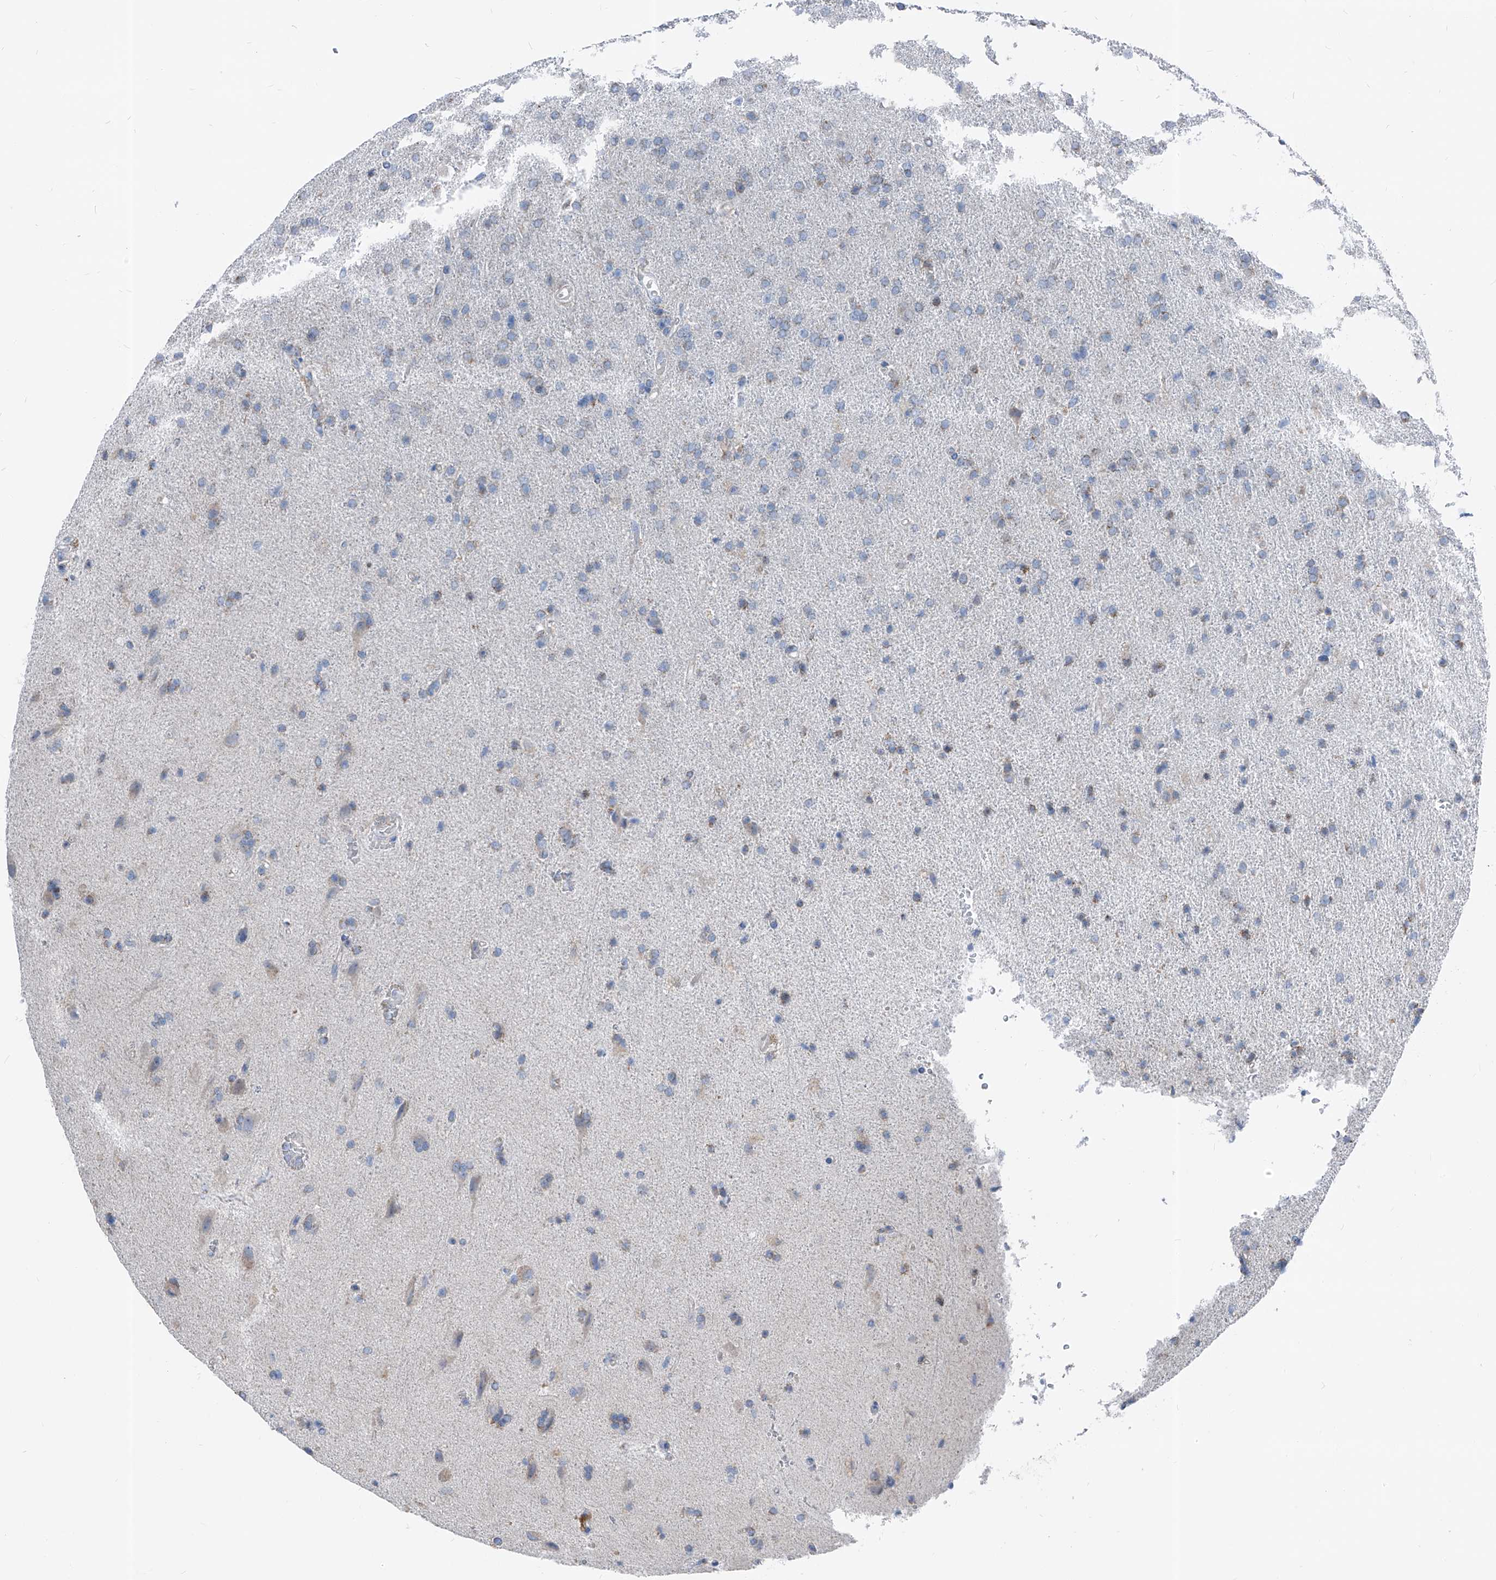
{"staining": {"intensity": "weak", "quantity": "<25%", "location": "cytoplasmic/membranous"}, "tissue": "glioma", "cell_type": "Tumor cells", "image_type": "cancer", "snomed": [{"axis": "morphology", "description": "Glioma, malignant, High grade"}, {"axis": "topography", "description": "Brain"}], "caption": "The immunohistochemistry (IHC) micrograph has no significant positivity in tumor cells of malignant glioma (high-grade) tissue.", "gene": "AGPS", "patient": {"sex": "male", "age": 72}}